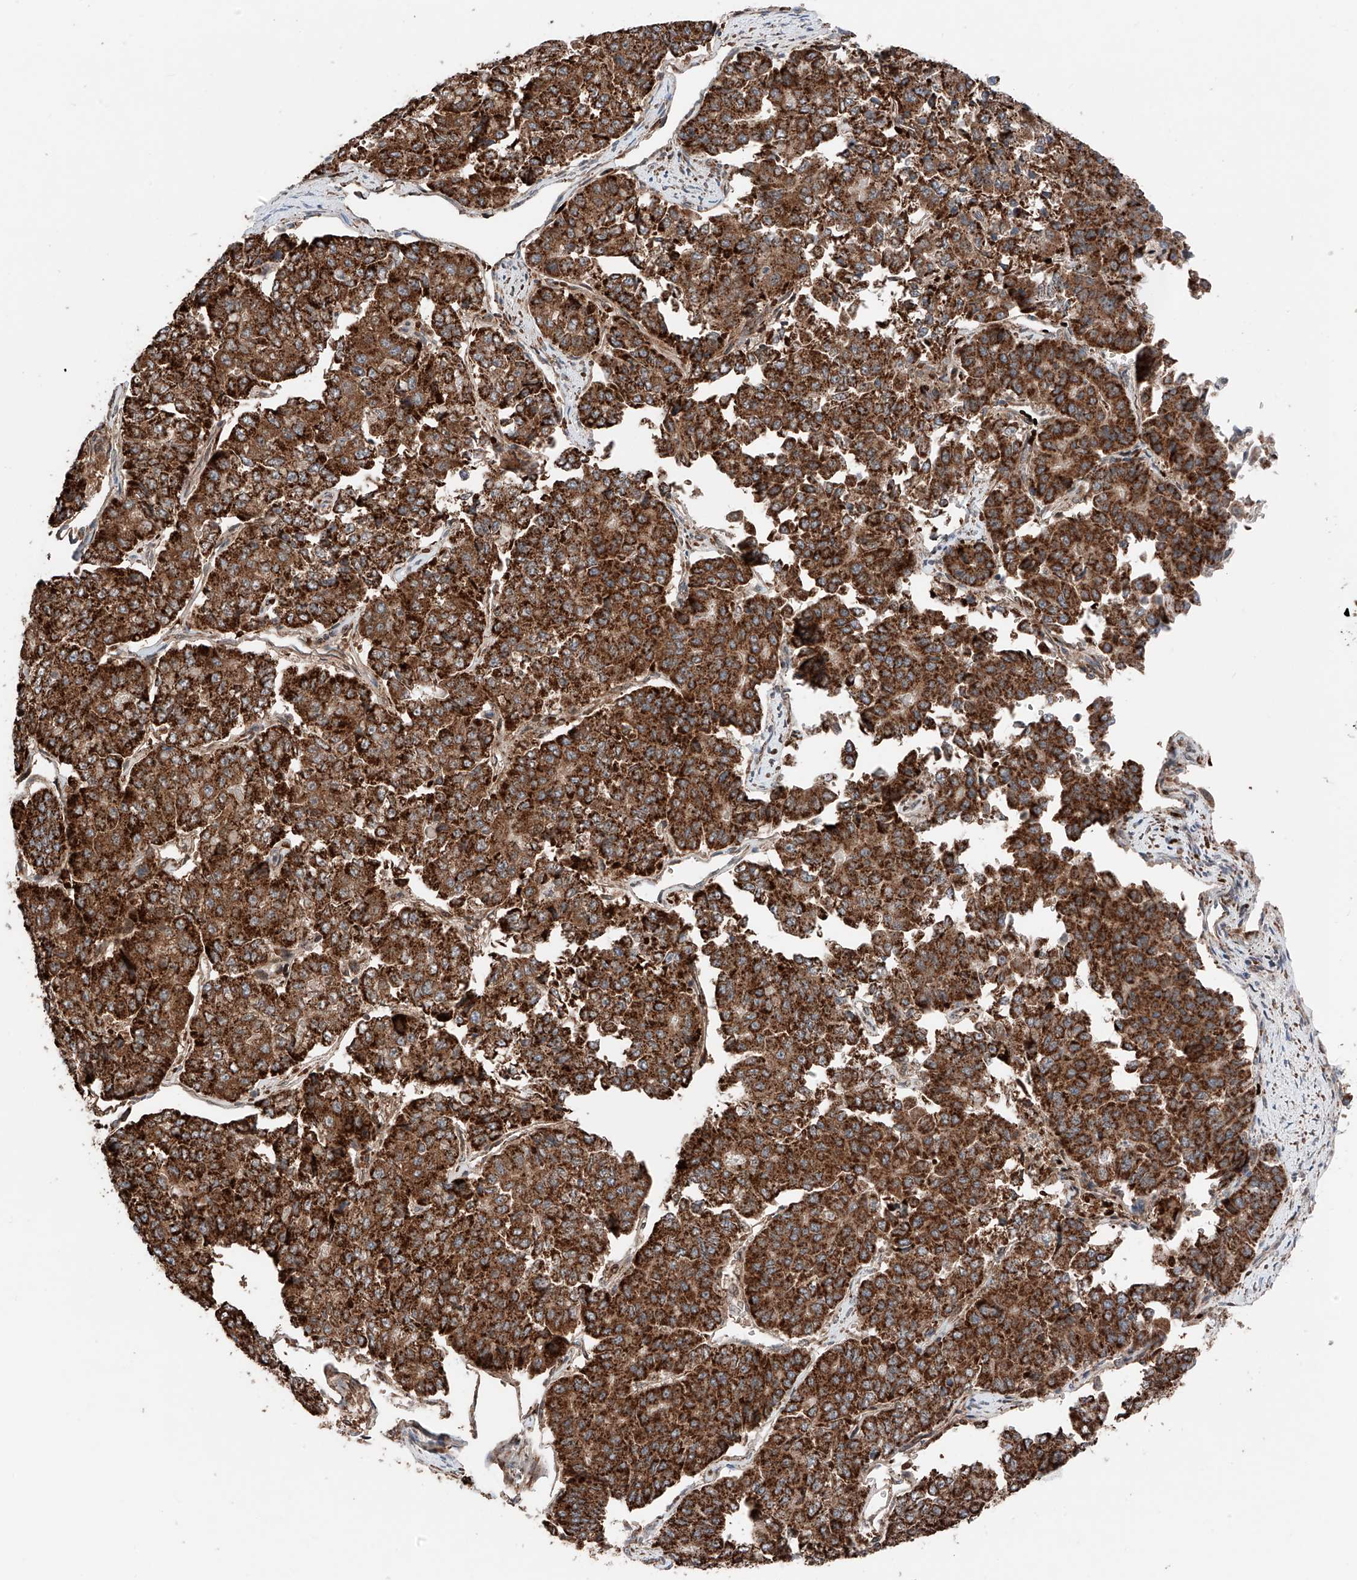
{"staining": {"intensity": "strong", "quantity": ">75%", "location": "cytoplasmic/membranous"}, "tissue": "pancreatic cancer", "cell_type": "Tumor cells", "image_type": "cancer", "snomed": [{"axis": "morphology", "description": "Adenocarcinoma, NOS"}, {"axis": "topography", "description": "Pancreas"}], "caption": "Human pancreatic adenocarcinoma stained with a brown dye reveals strong cytoplasmic/membranous positive positivity in about >75% of tumor cells.", "gene": "ZSCAN29", "patient": {"sex": "male", "age": 50}}